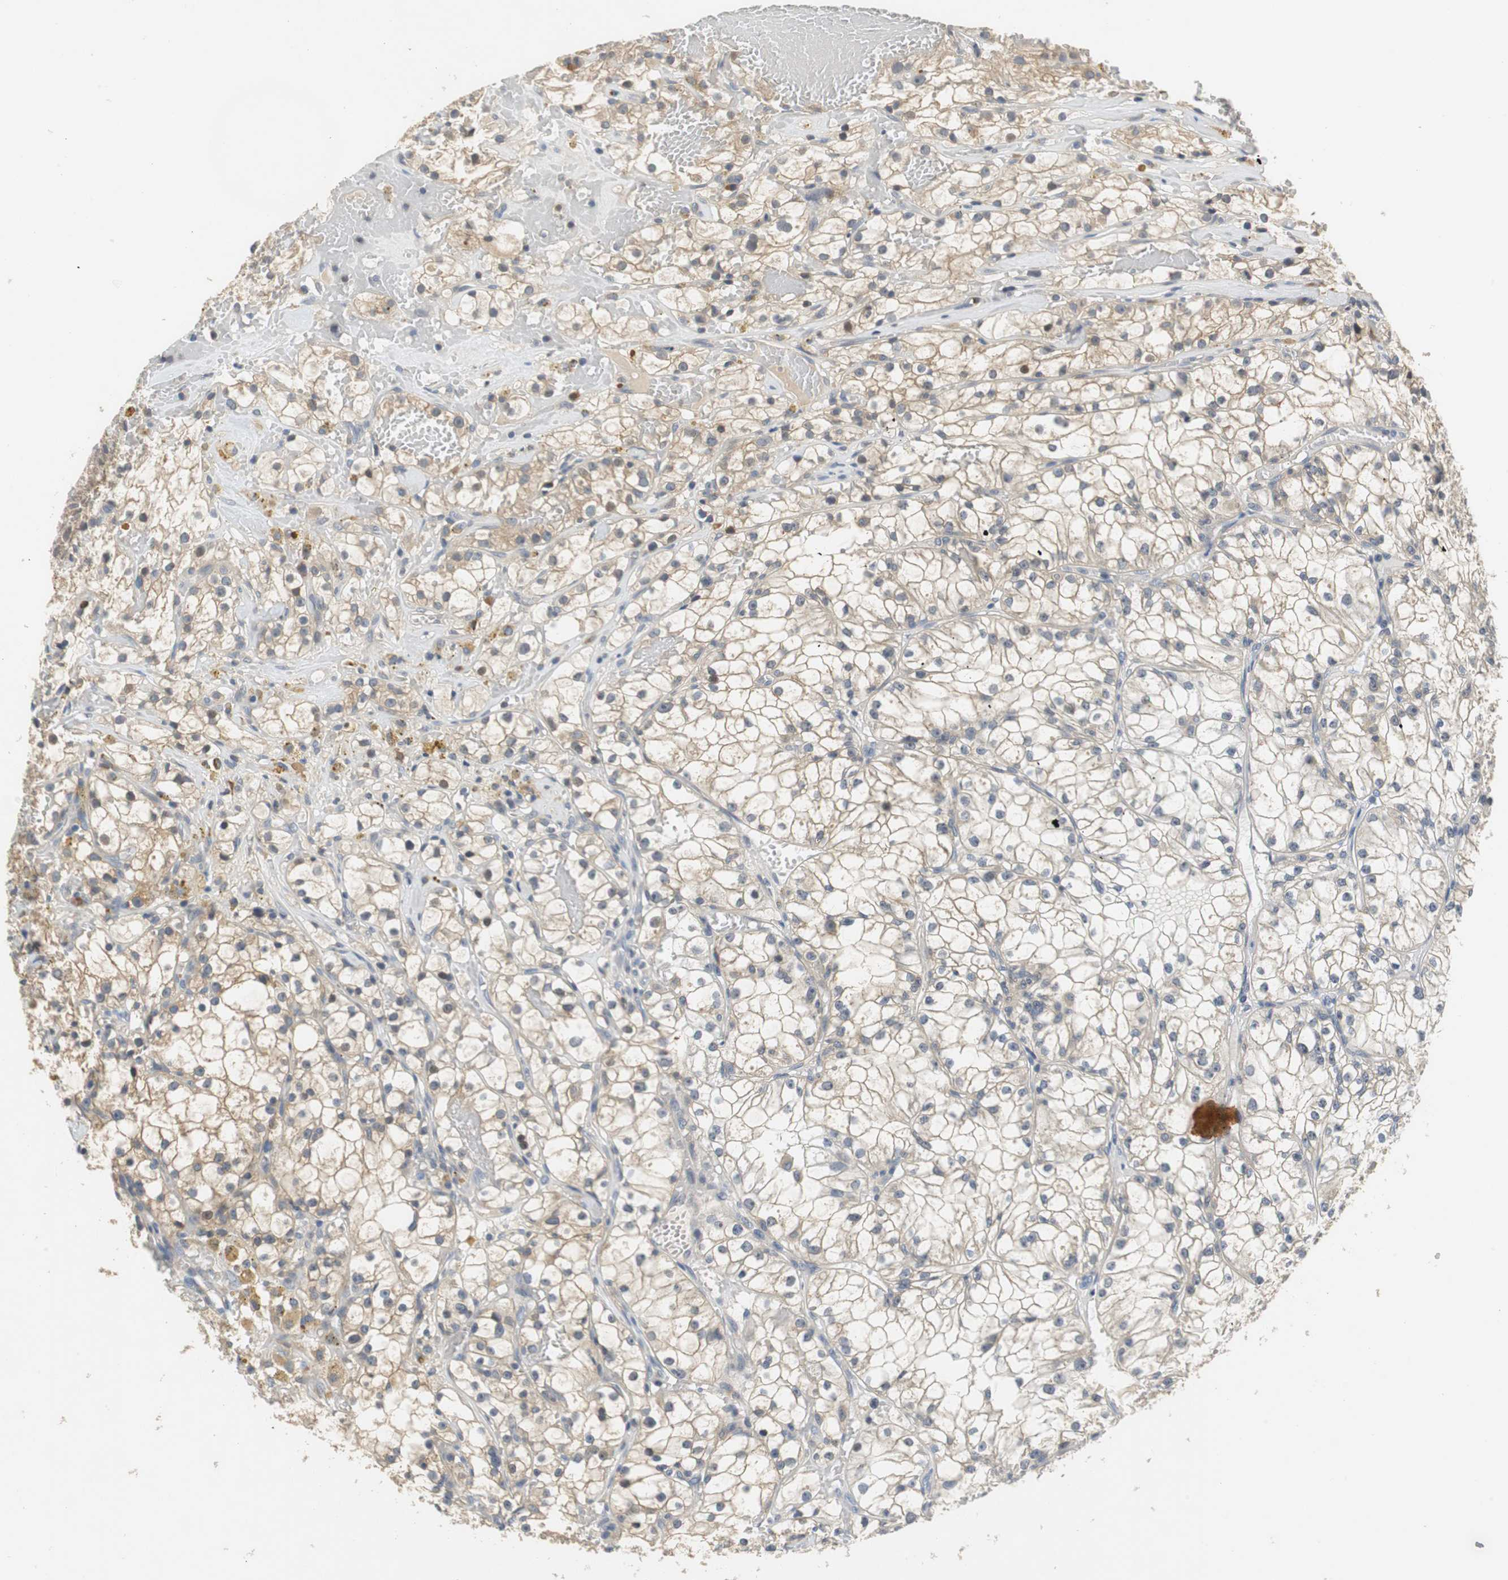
{"staining": {"intensity": "weak", "quantity": ">75%", "location": "cytoplasmic/membranous"}, "tissue": "renal cancer", "cell_type": "Tumor cells", "image_type": "cancer", "snomed": [{"axis": "morphology", "description": "Adenocarcinoma, NOS"}, {"axis": "topography", "description": "Kidney"}], "caption": "Brown immunohistochemical staining in human renal cancer (adenocarcinoma) reveals weak cytoplasmic/membranous expression in approximately >75% of tumor cells.", "gene": "GLCCI1", "patient": {"sex": "male", "age": 56}}